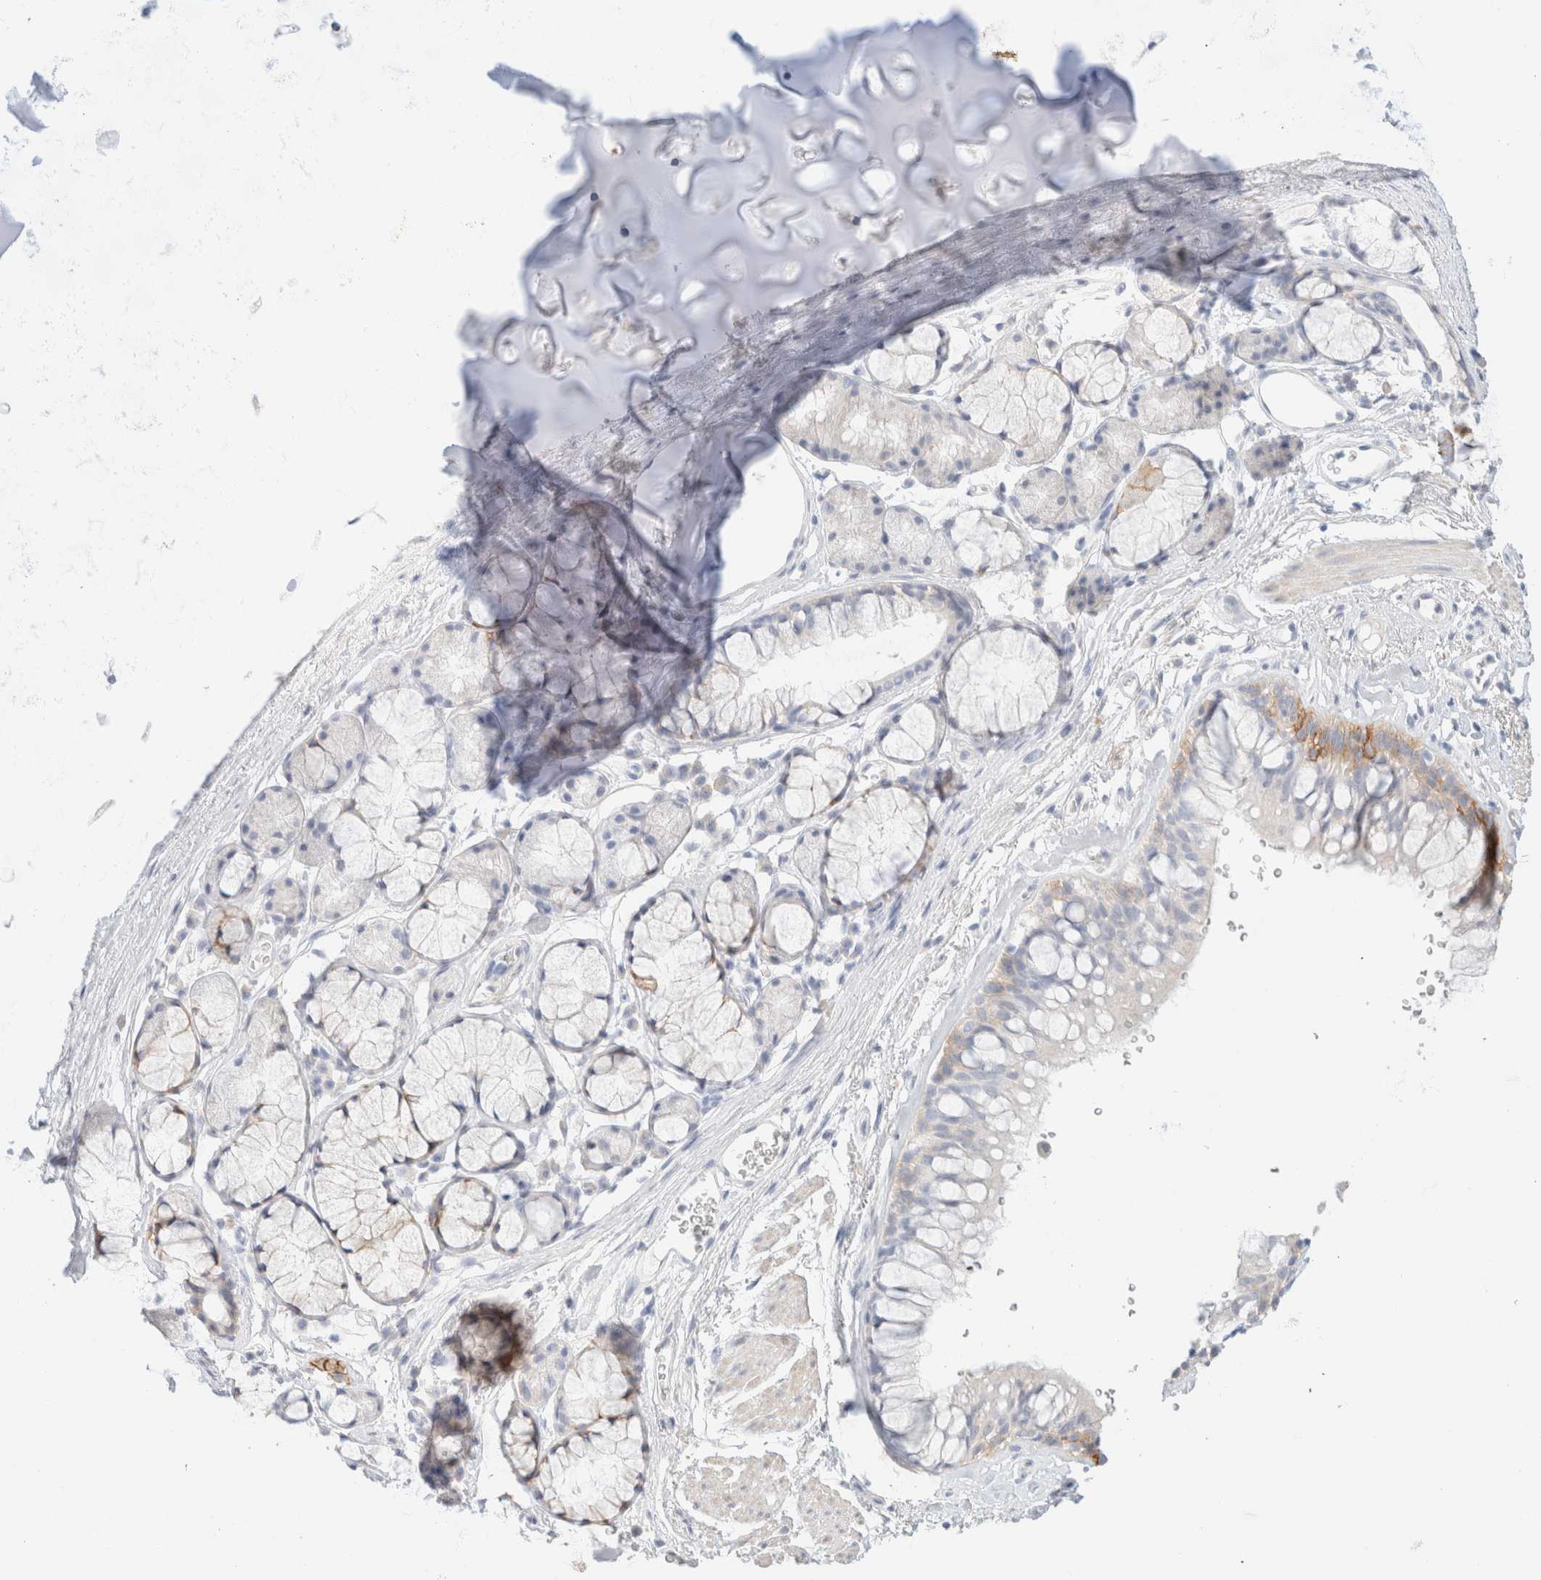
{"staining": {"intensity": "weak", "quantity": "<25%", "location": "cytoplasmic/membranous"}, "tissue": "bronchus", "cell_type": "Respiratory epithelial cells", "image_type": "normal", "snomed": [{"axis": "morphology", "description": "Normal tissue, NOS"}, {"axis": "topography", "description": "Cartilage tissue"}, {"axis": "topography", "description": "Bronchus"}], "caption": "Protein analysis of normal bronchus demonstrates no significant expression in respiratory epithelial cells.", "gene": "CA12", "patient": {"sex": "female", "age": 53}}